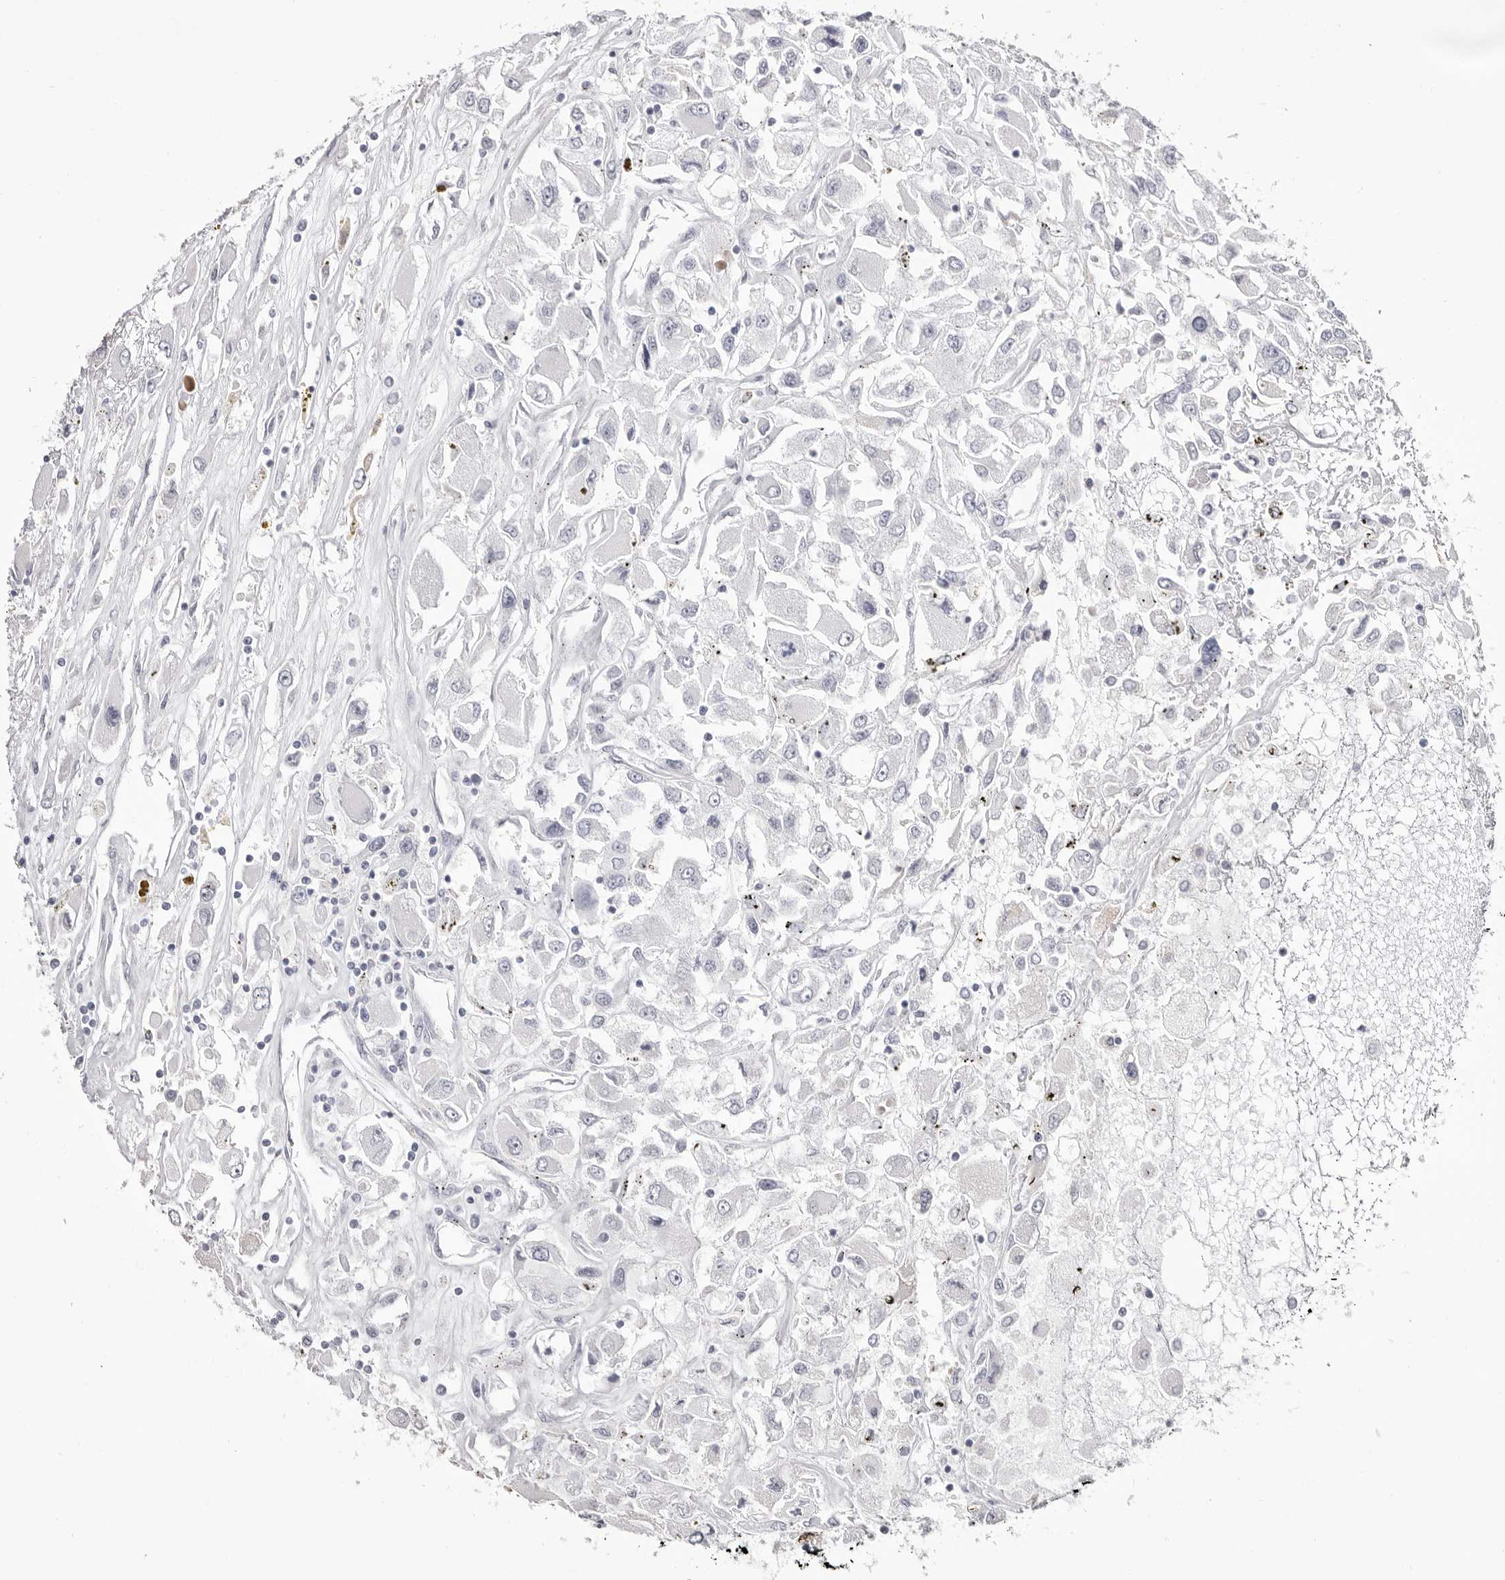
{"staining": {"intensity": "negative", "quantity": "none", "location": "none"}, "tissue": "renal cancer", "cell_type": "Tumor cells", "image_type": "cancer", "snomed": [{"axis": "morphology", "description": "Adenocarcinoma, NOS"}, {"axis": "topography", "description": "Kidney"}], "caption": "Tumor cells are negative for brown protein staining in renal adenocarcinoma.", "gene": "LPO", "patient": {"sex": "female", "age": 52}}